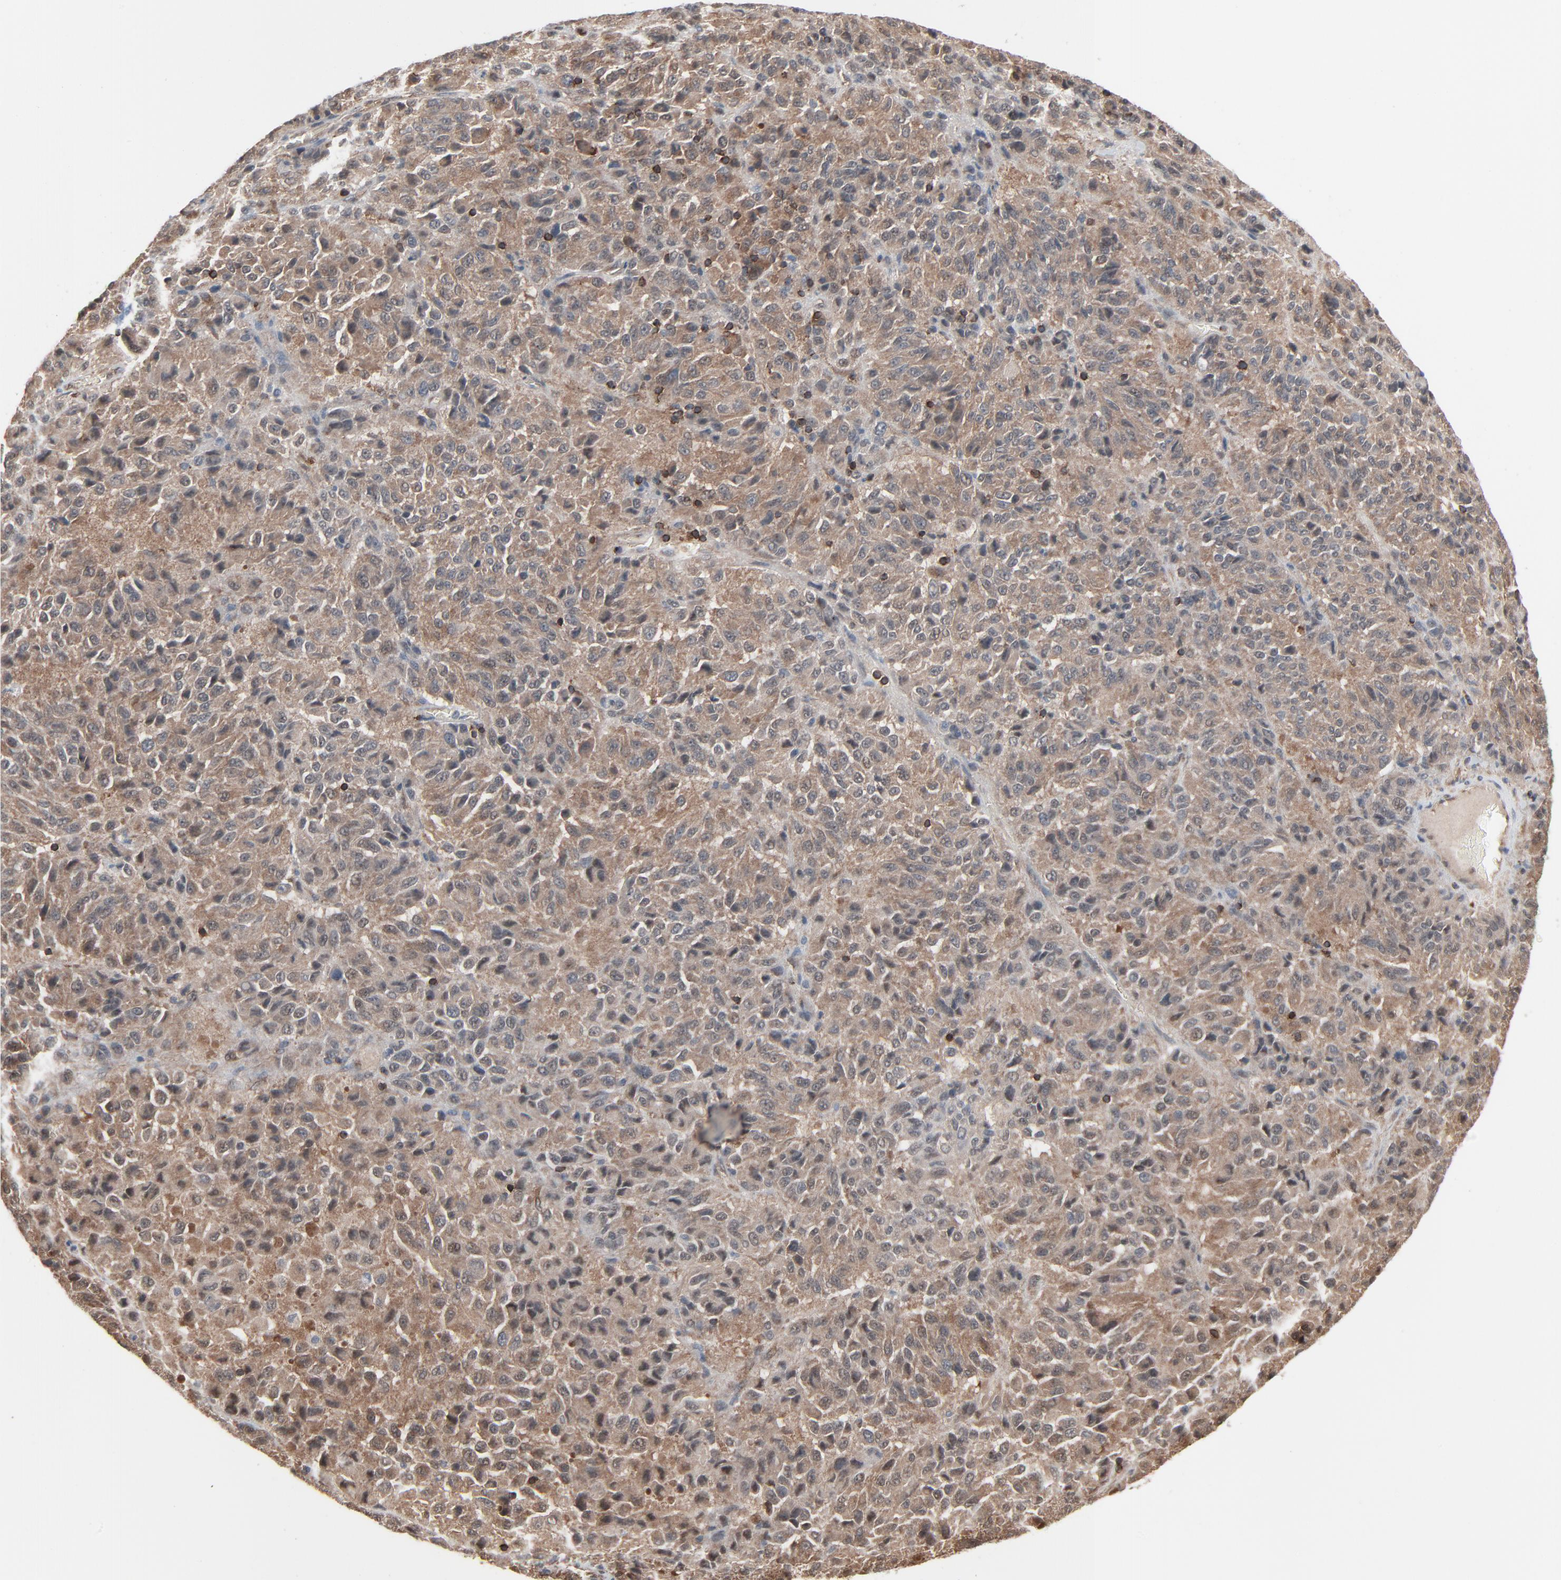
{"staining": {"intensity": "weak", "quantity": ">75%", "location": "cytoplasmic/membranous"}, "tissue": "melanoma", "cell_type": "Tumor cells", "image_type": "cancer", "snomed": [{"axis": "morphology", "description": "Malignant melanoma, Metastatic site"}, {"axis": "topography", "description": "Lung"}], "caption": "About >75% of tumor cells in human malignant melanoma (metastatic site) show weak cytoplasmic/membranous protein staining as visualized by brown immunohistochemical staining.", "gene": "OPTN", "patient": {"sex": "male", "age": 64}}